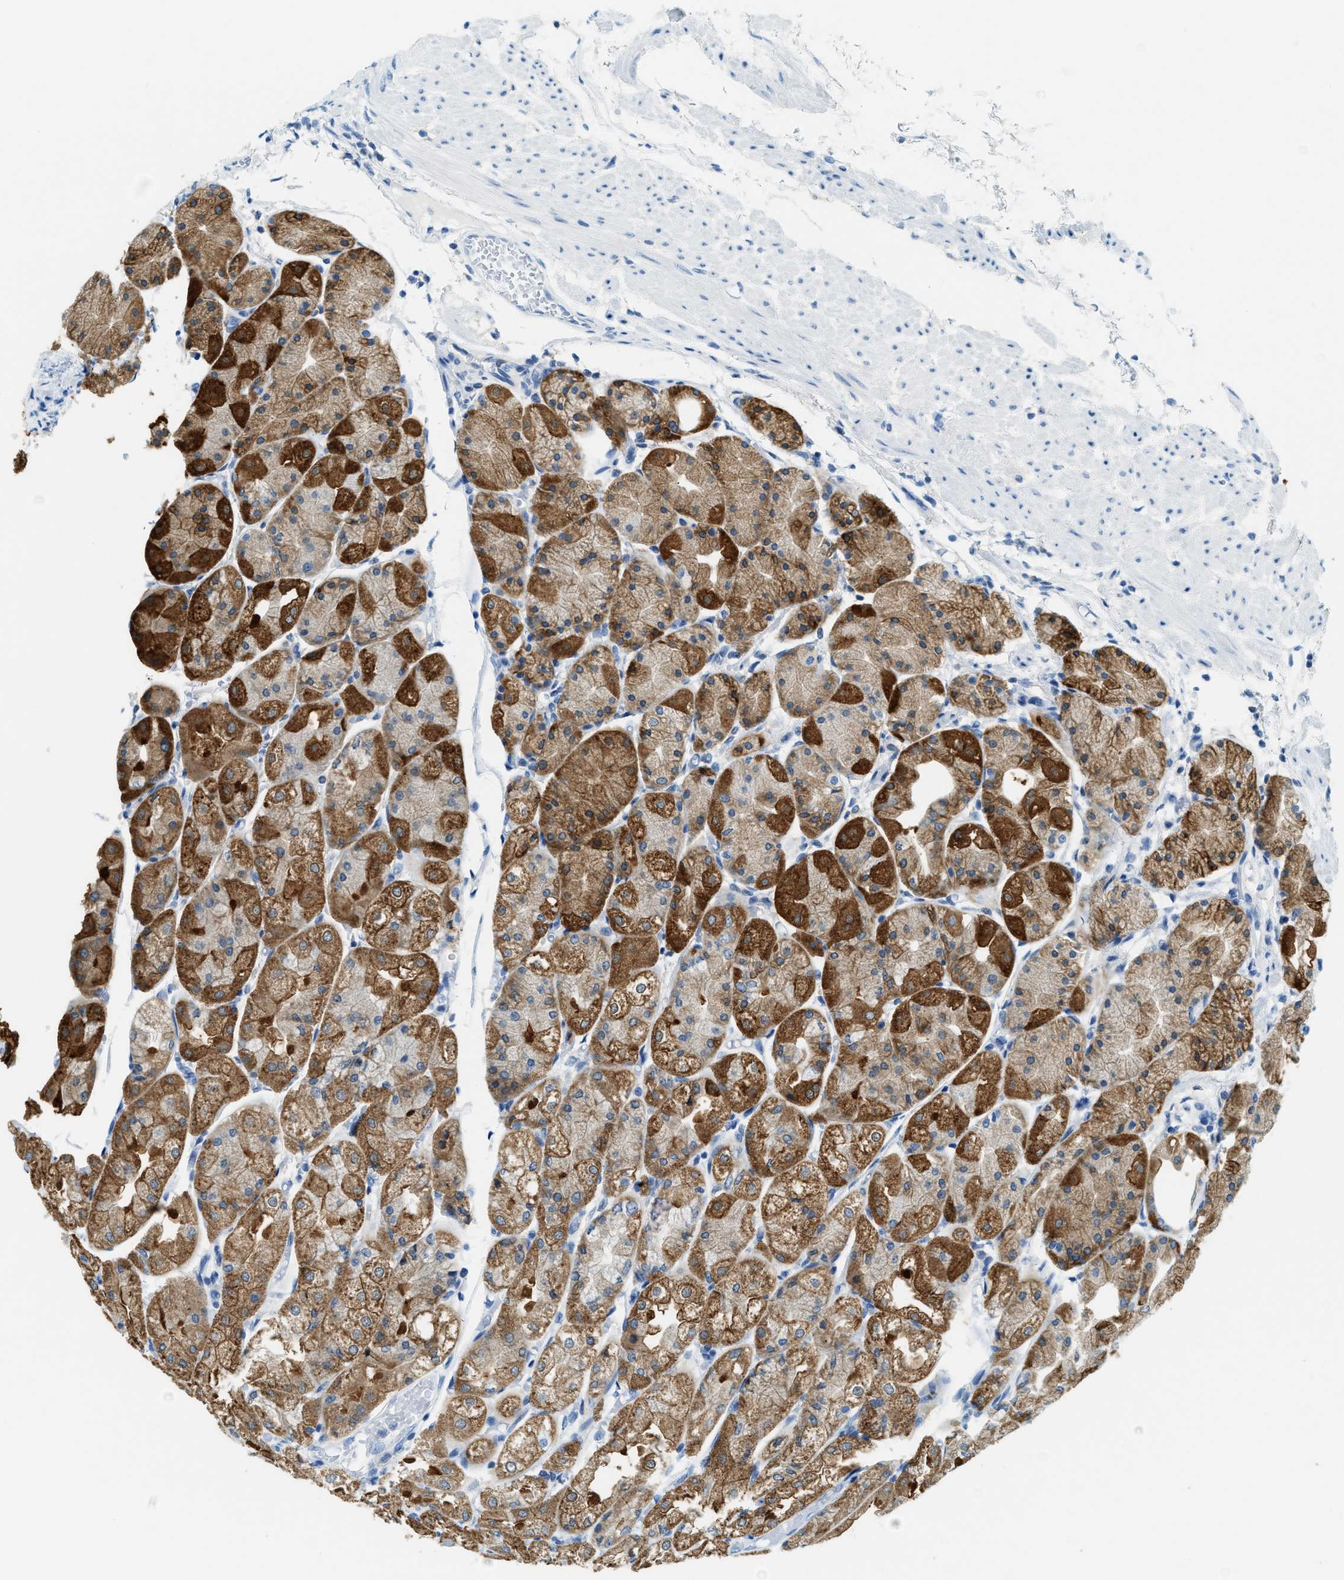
{"staining": {"intensity": "strong", "quantity": "25%-75%", "location": "cytoplasmic/membranous"}, "tissue": "stomach", "cell_type": "Glandular cells", "image_type": "normal", "snomed": [{"axis": "morphology", "description": "Normal tissue, NOS"}, {"axis": "topography", "description": "Stomach, upper"}], "caption": "Normal stomach demonstrates strong cytoplasmic/membranous positivity in approximately 25%-75% of glandular cells, visualized by immunohistochemistry.", "gene": "MATCAP2", "patient": {"sex": "male", "age": 72}}